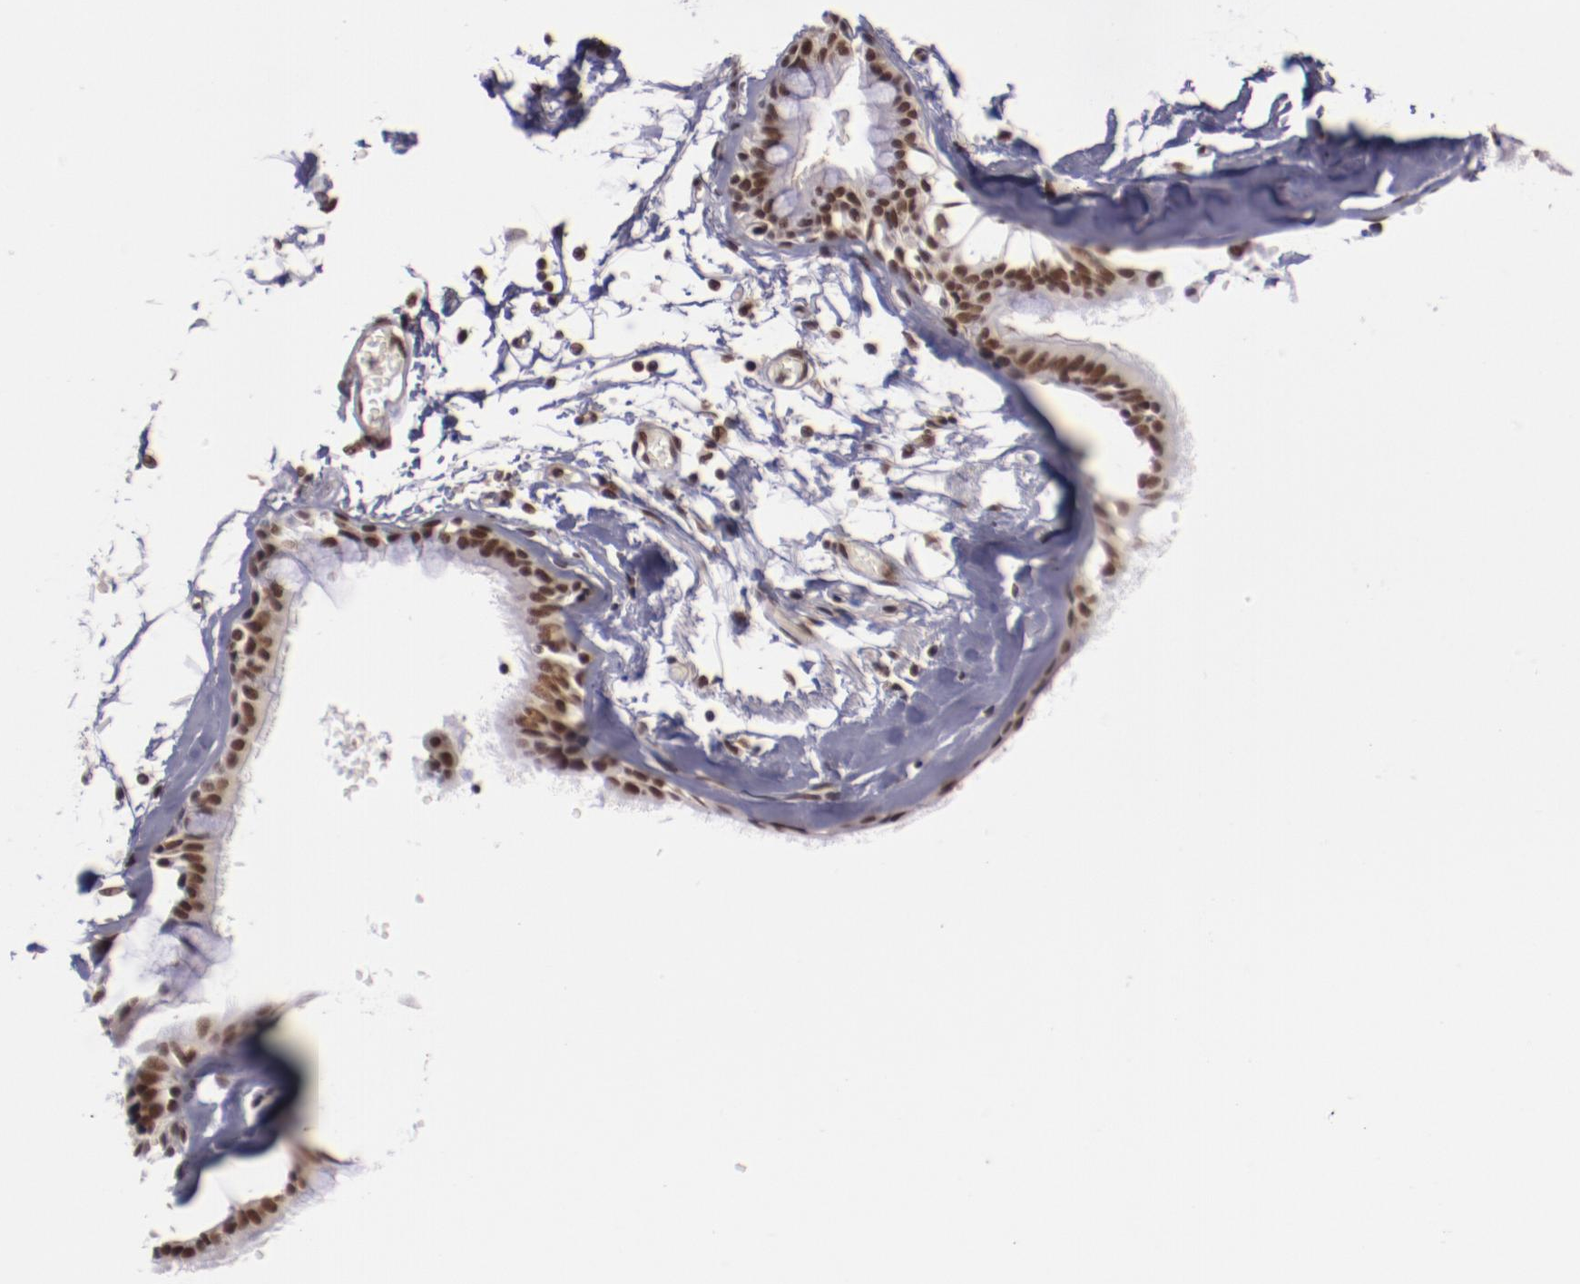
{"staining": {"intensity": "moderate", "quantity": ">75%", "location": "nuclear"}, "tissue": "bronchus", "cell_type": "Respiratory epithelial cells", "image_type": "normal", "snomed": [{"axis": "morphology", "description": "Normal tissue, NOS"}, {"axis": "topography", "description": "Bronchus"}, {"axis": "topography", "description": "Lung"}], "caption": "DAB (3,3'-diaminobenzidine) immunohistochemical staining of normal human bronchus reveals moderate nuclear protein staining in about >75% of respiratory epithelial cells. (IHC, brightfield microscopy, high magnification).", "gene": "STAG2", "patient": {"sex": "female", "age": 56}}